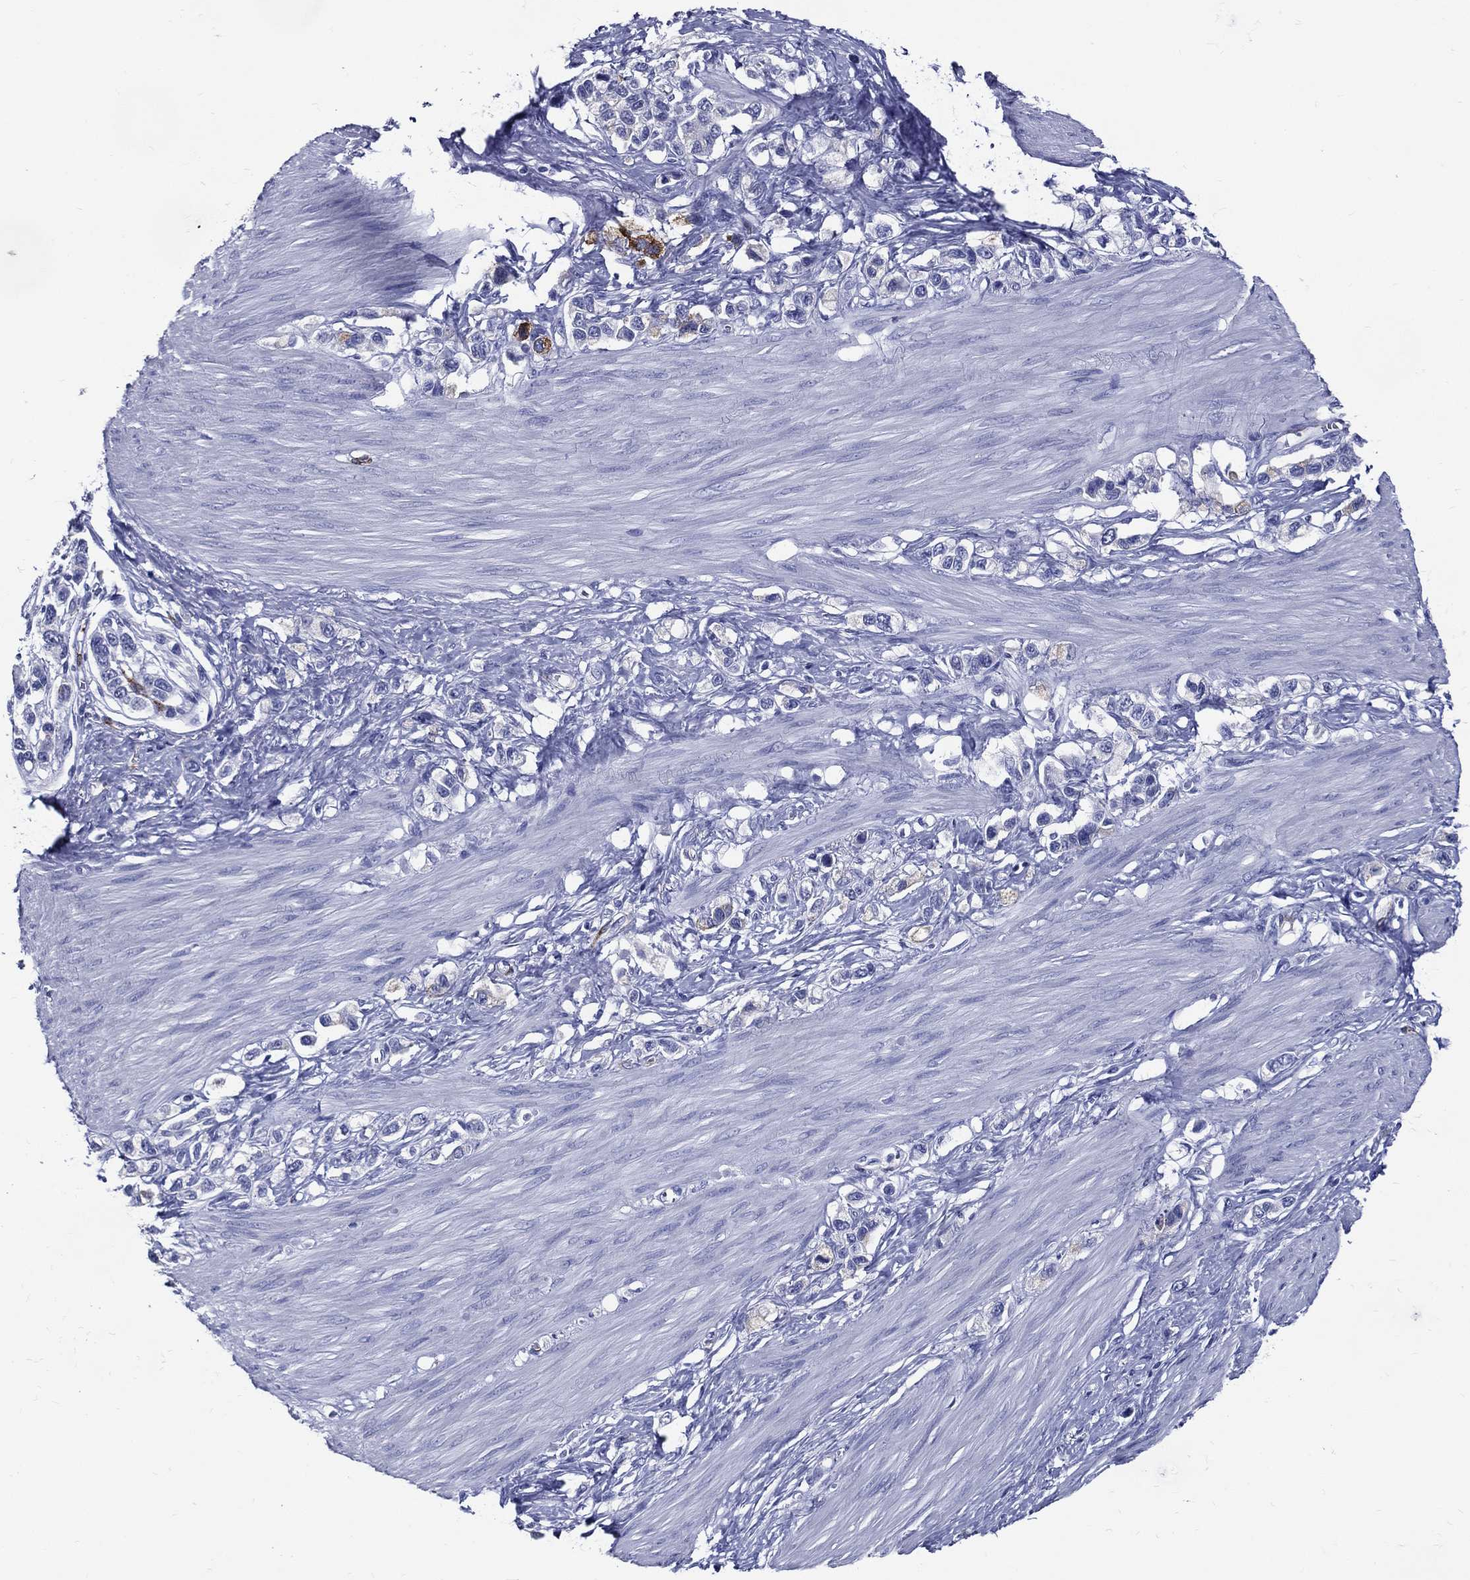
{"staining": {"intensity": "negative", "quantity": "none", "location": "none"}, "tissue": "stomach cancer", "cell_type": "Tumor cells", "image_type": "cancer", "snomed": [{"axis": "morphology", "description": "Normal tissue, NOS"}, {"axis": "morphology", "description": "Adenocarcinoma, NOS"}, {"axis": "morphology", "description": "Adenocarcinoma, High grade"}, {"axis": "topography", "description": "Stomach, upper"}, {"axis": "topography", "description": "Stomach"}], "caption": "High-grade adenocarcinoma (stomach) stained for a protein using immunohistochemistry displays no positivity tumor cells.", "gene": "ACE2", "patient": {"sex": "female", "age": 65}}